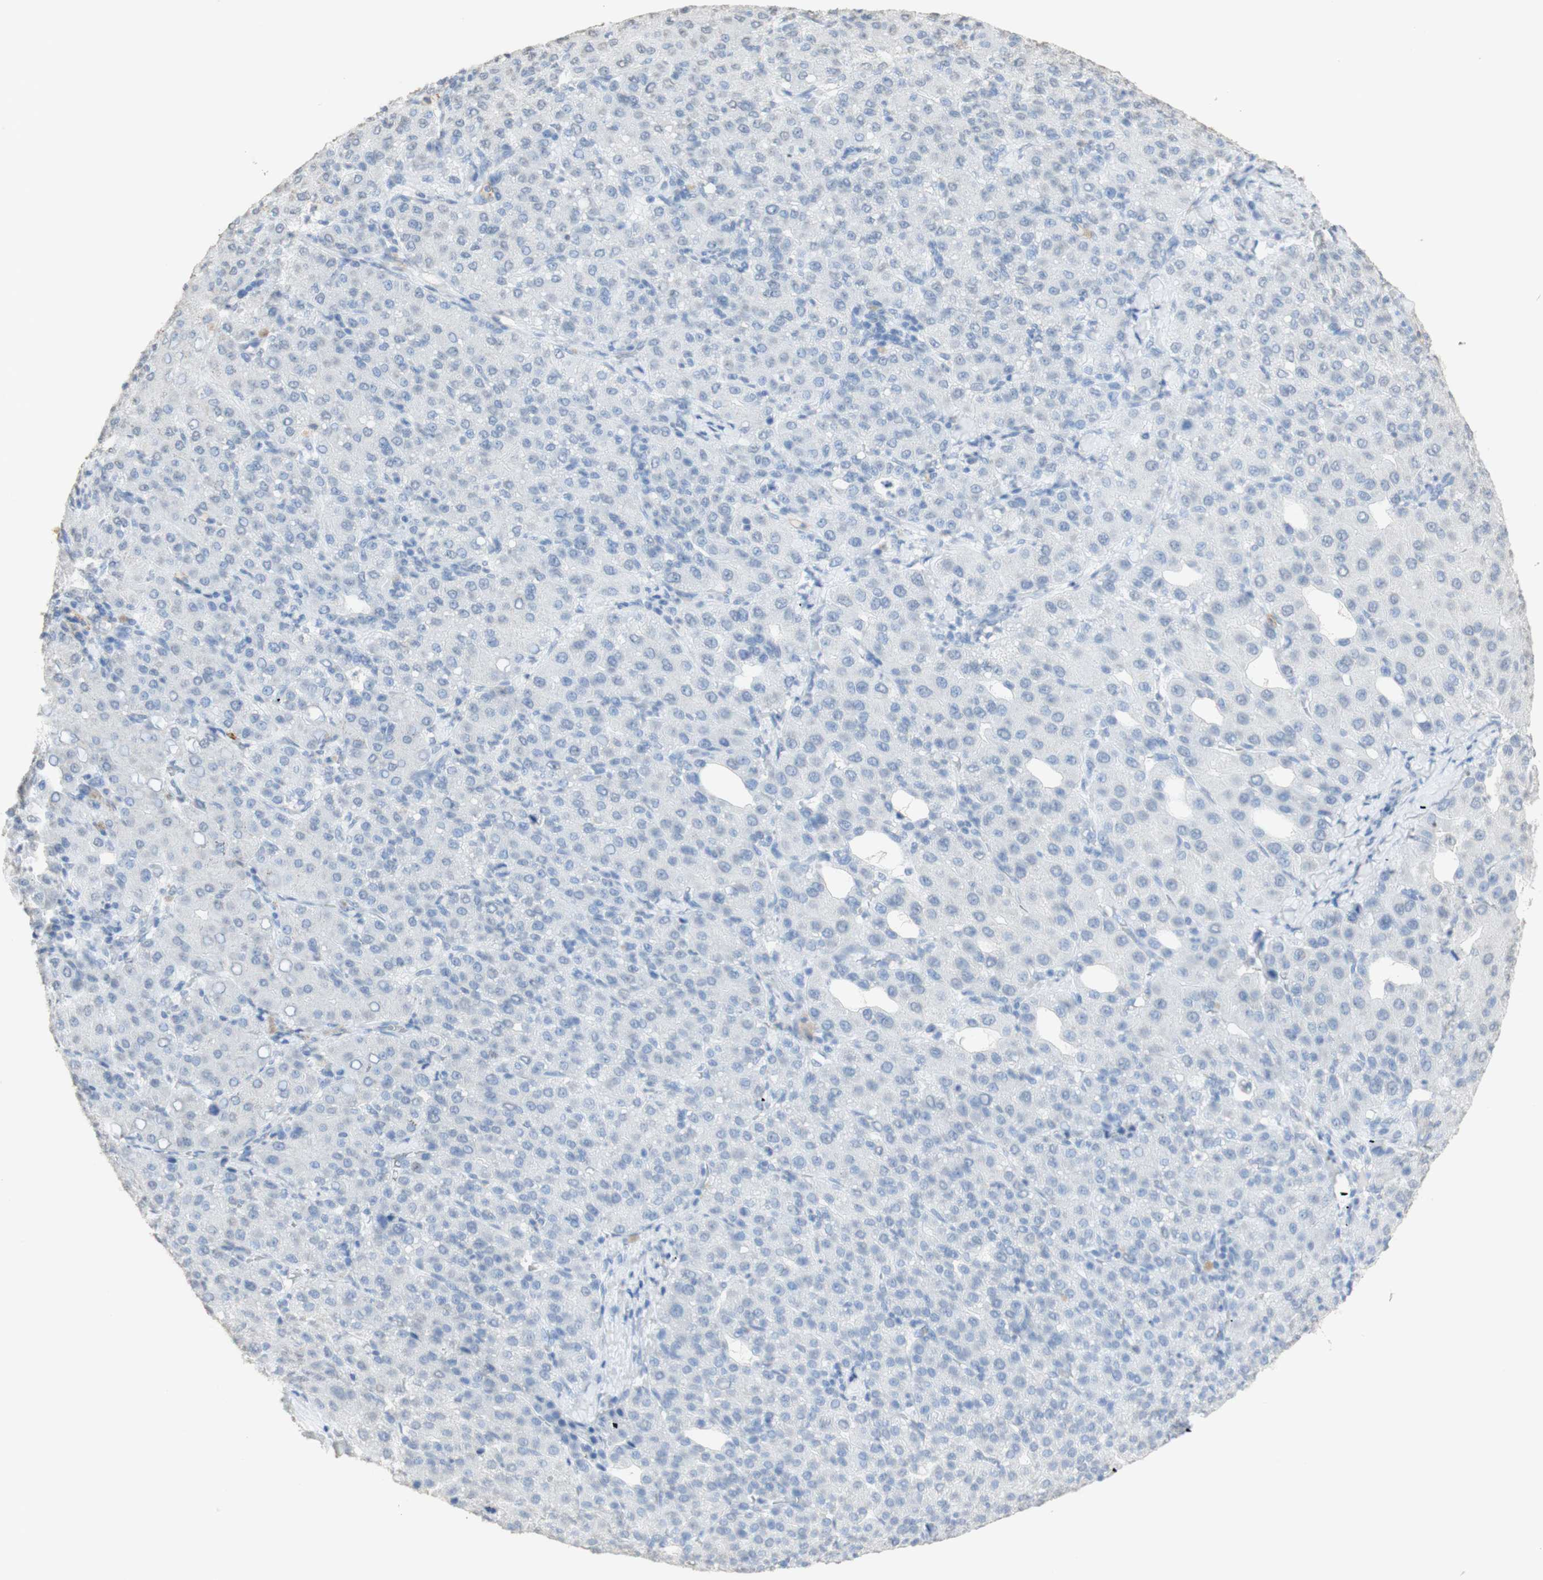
{"staining": {"intensity": "negative", "quantity": "none", "location": "none"}, "tissue": "liver cancer", "cell_type": "Tumor cells", "image_type": "cancer", "snomed": [{"axis": "morphology", "description": "Carcinoma, Hepatocellular, NOS"}, {"axis": "topography", "description": "Liver"}], "caption": "Protein analysis of liver cancer exhibits no significant staining in tumor cells.", "gene": "L1CAM", "patient": {"sex": "male", "age": 65}}